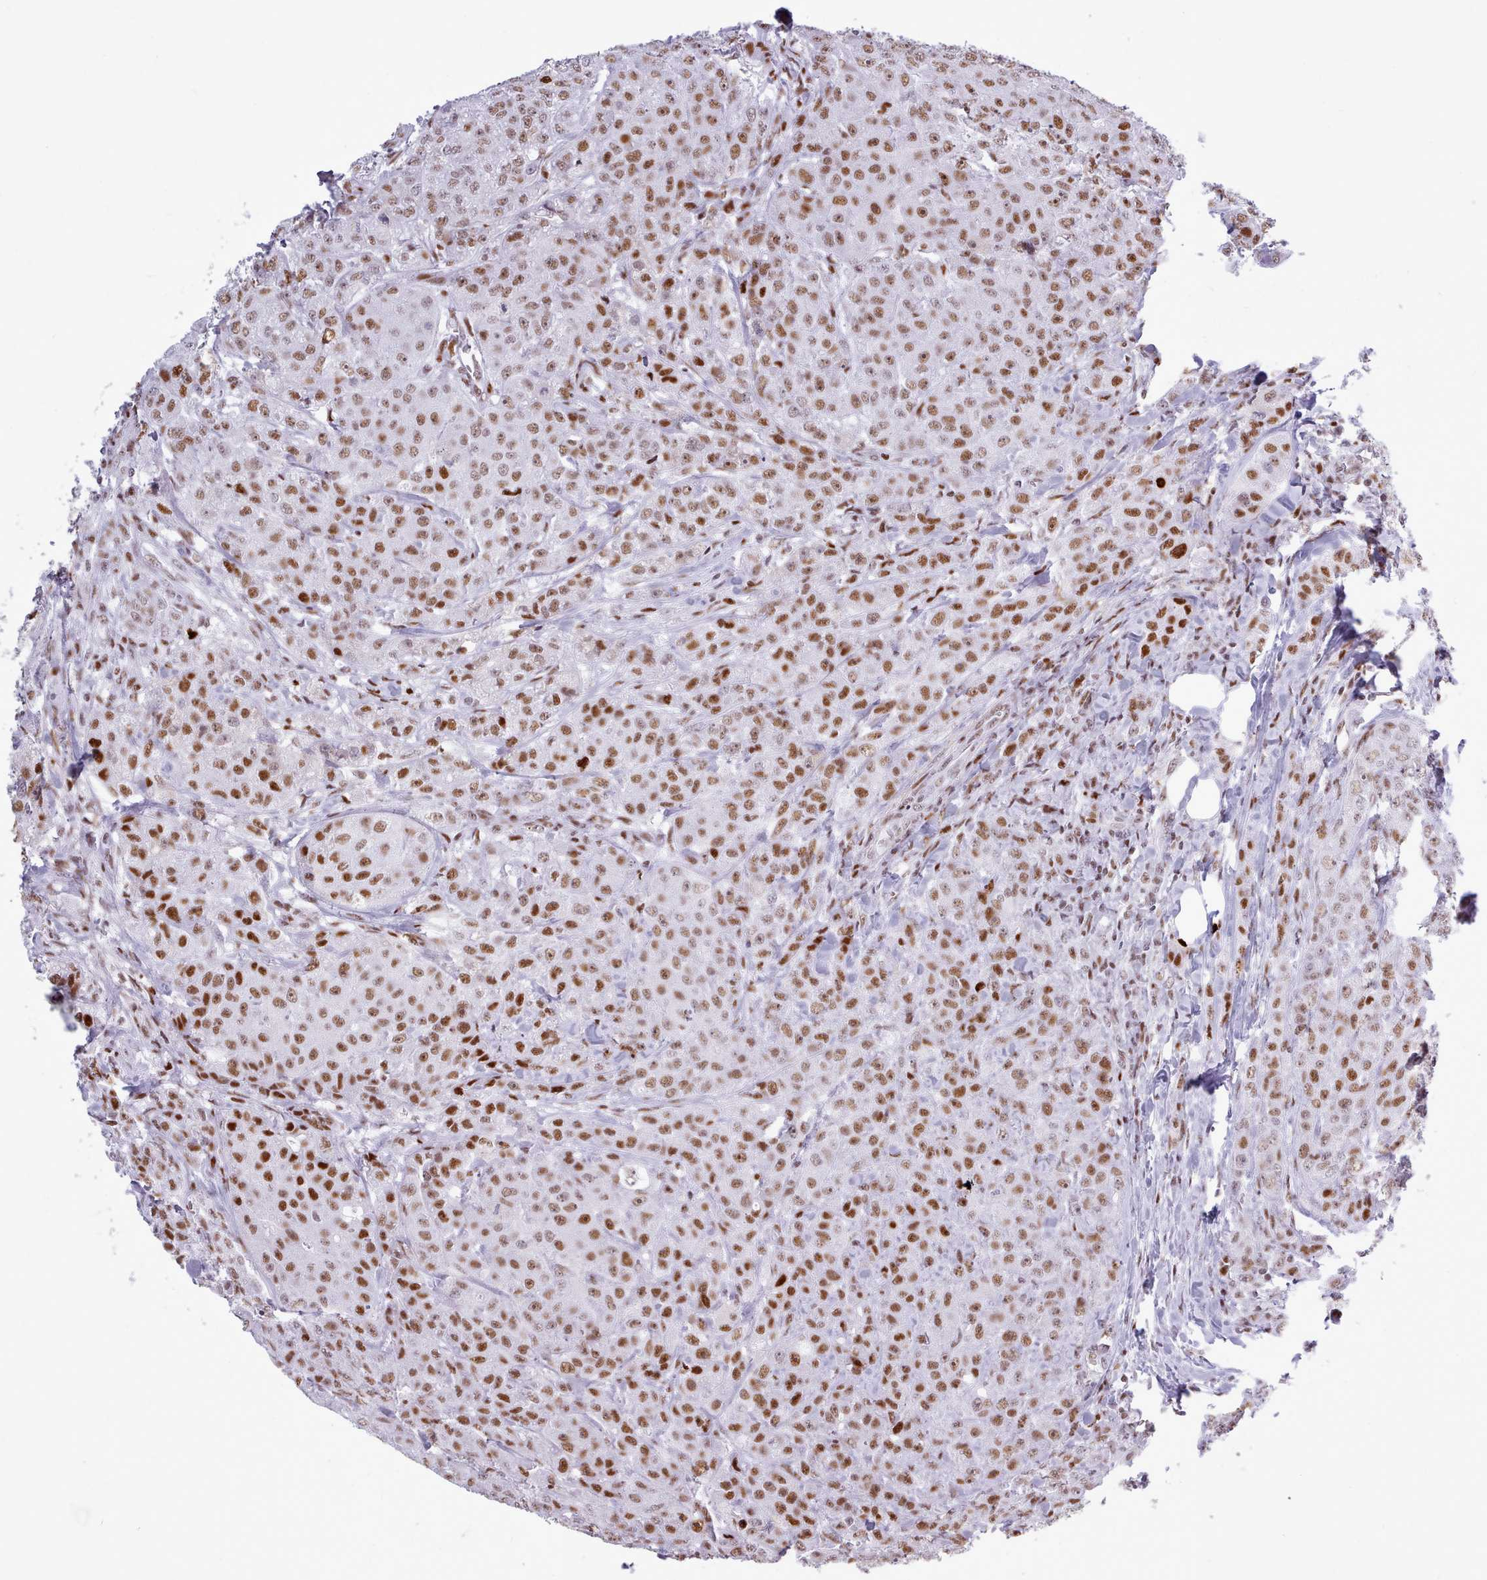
{"staining": {"intensity": "moderate", "quantity": ">75%", "location": "nuclear"}, "tissue": "breast cancer", "cell_type": "Tumor cells", "image_type": "cancer", "snomed": [{"axis": "morphology", "description": "Duct carcinoma"}, {"axis": "topography", "description": "Breast"}], "caption": "Protein expression analysis of human breast infiltrating ductal carcinoma reveals moderate nuclear staining in about >75% of tumor cells.", "gene": "SRSF4", "patient": {"sex": "female", "age": 43}}